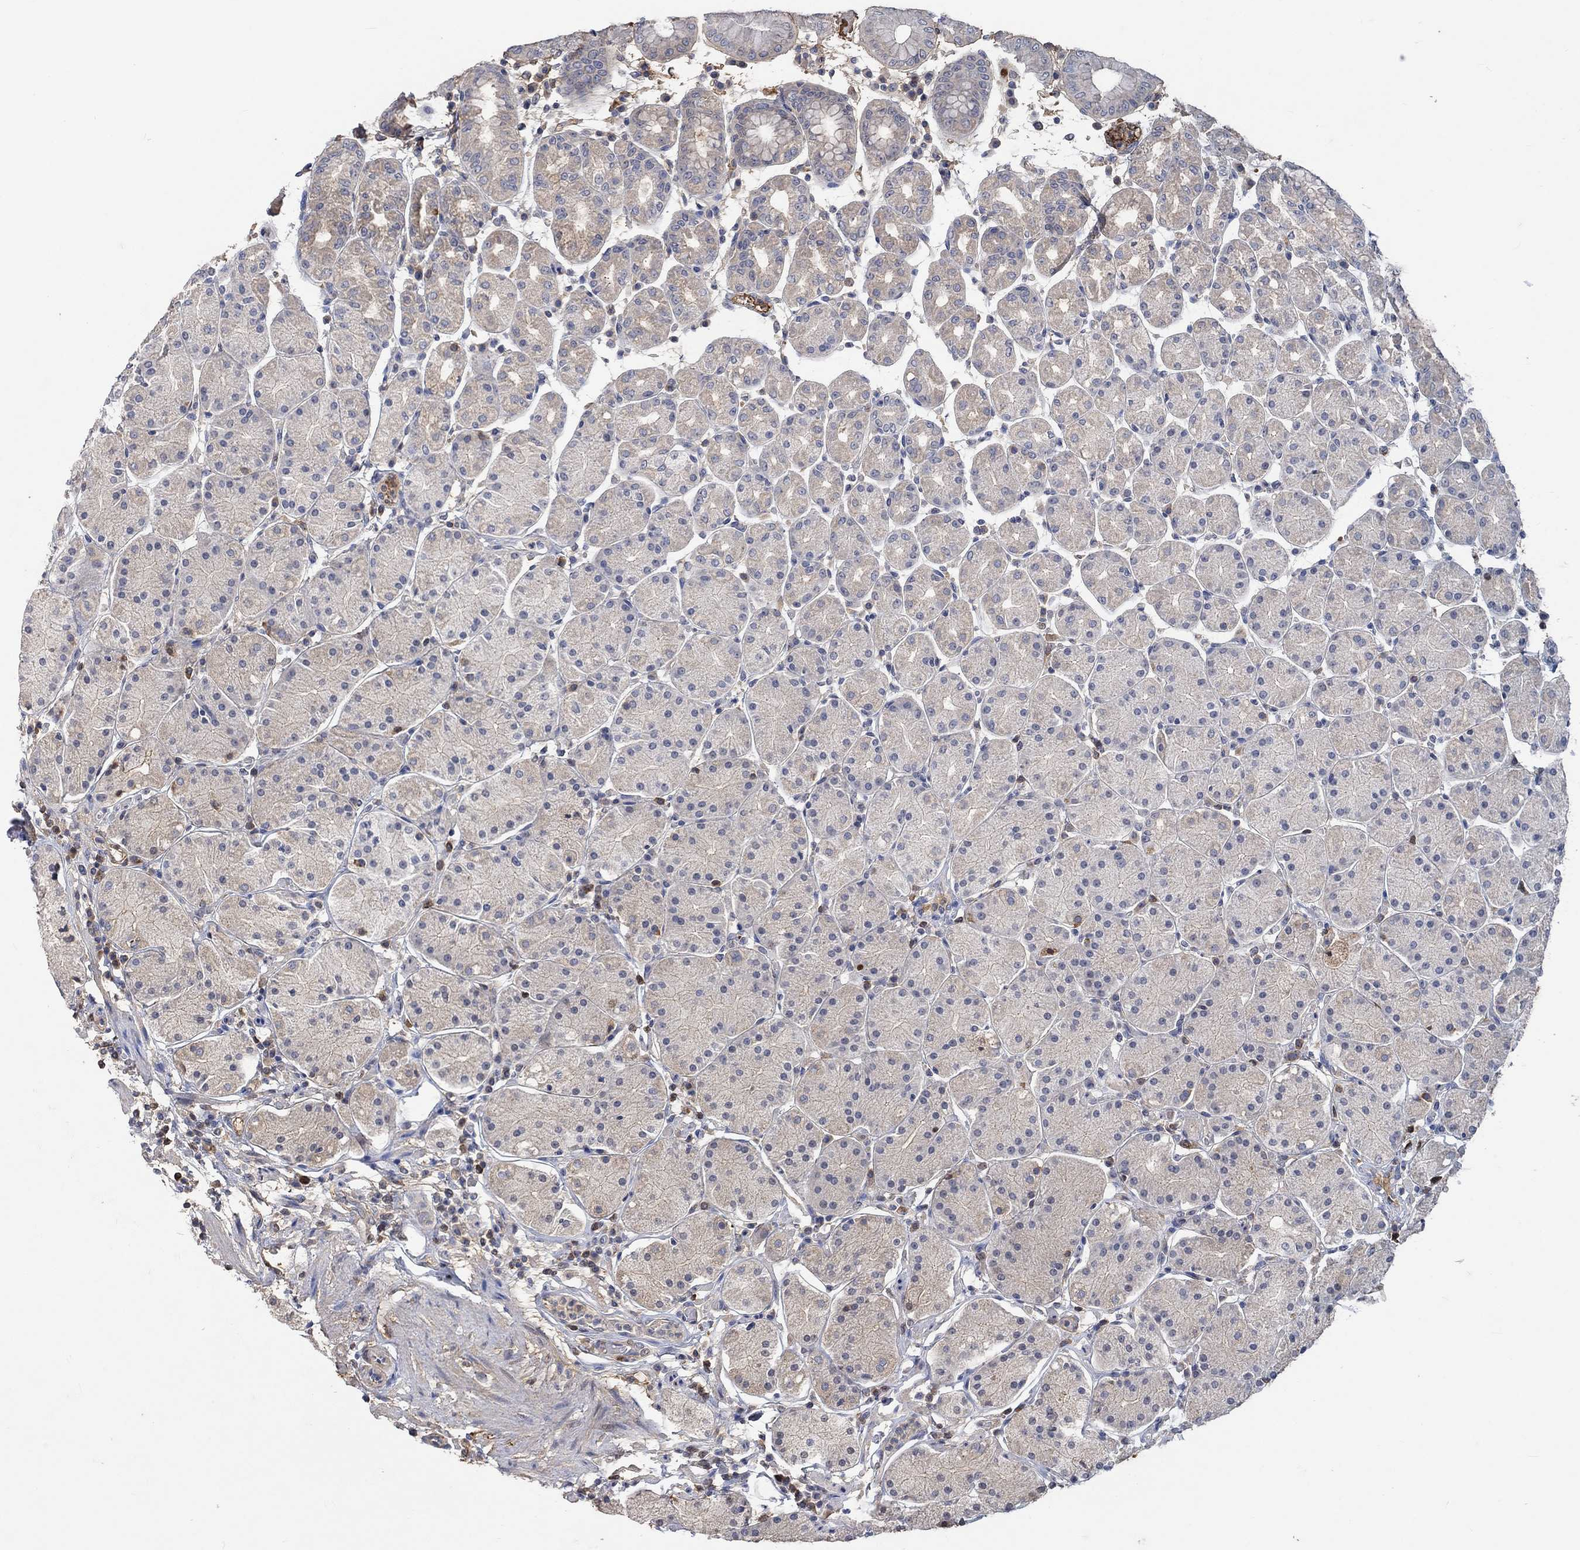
{"staining": {"intensity": "weak", "quantity": "<25%", "location": "cytoplasmic/membranous"}, "tissue": "stomach", "cell_type": "Glandular cells", "image_type": "normal", "snomed": [{"axis": "morphology", "description": "Normal tissue, NOS"}, {"axis": "topography", "description": "Stomach"}], "caption": "This image is of unremarkable stomach stained with immunohistochemistry to label a protein in brown with the nuclei are counter-stained blue. There is no staining in glandular cells.", "gene": "MSTN", "patient": {"sex": "male", "age": 54}}